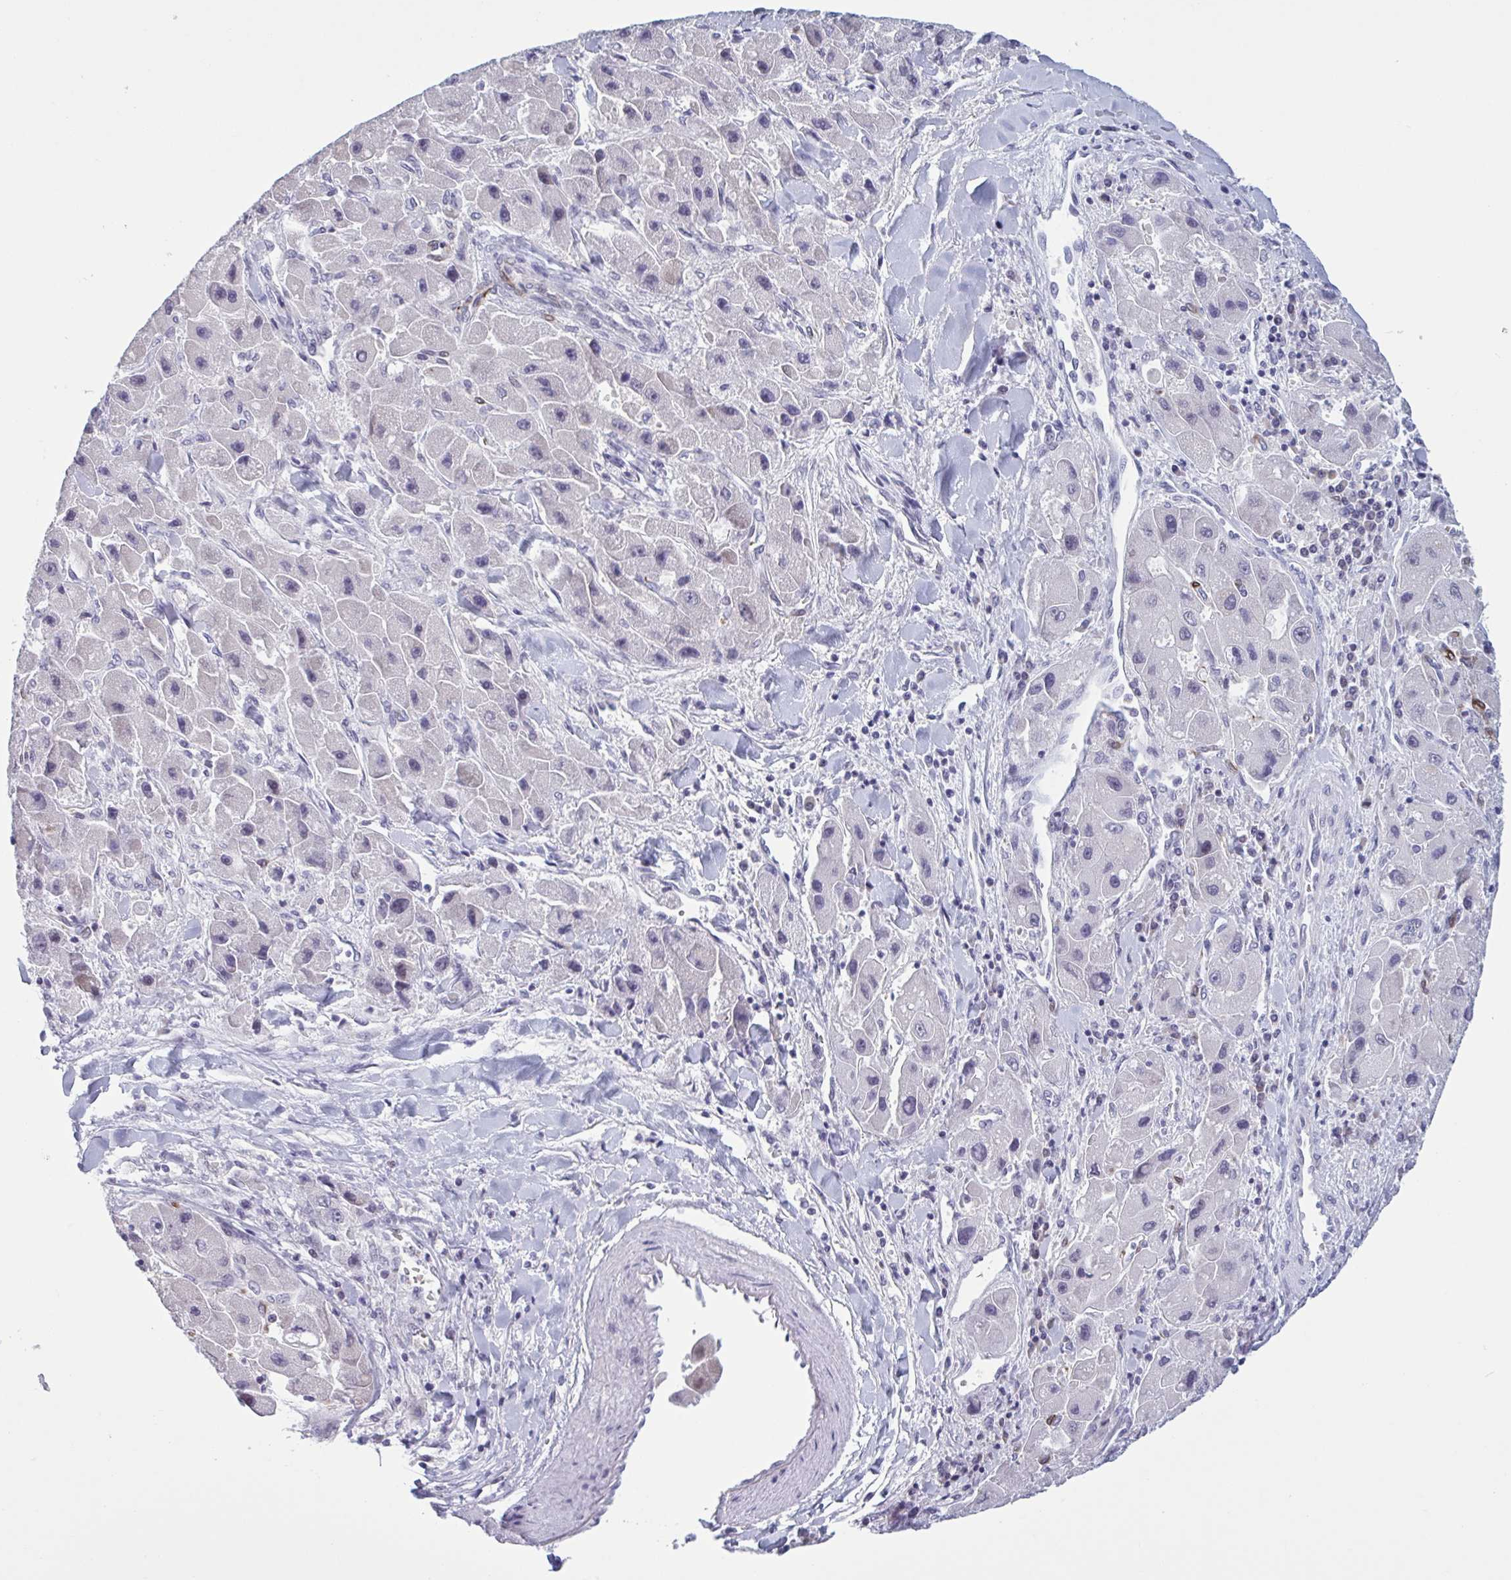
{"staining": {"intensity": "negative", "quantity": "none", "location": "none"}, "tissue": "liver cancer", "cell_type": "Tumor cells", "image_type": "cancer", "snomed": [{"axis": "morphology", "description": "Carcinoma, Hepatocellular, NOS"}, {"axis": "topography", "description": "Liver"}], "caption": "Tumor cells are negative for protein expression in human liver cancer.", "gene": "HSD11B2", "patient": {"sex": "male", "age": 24}}